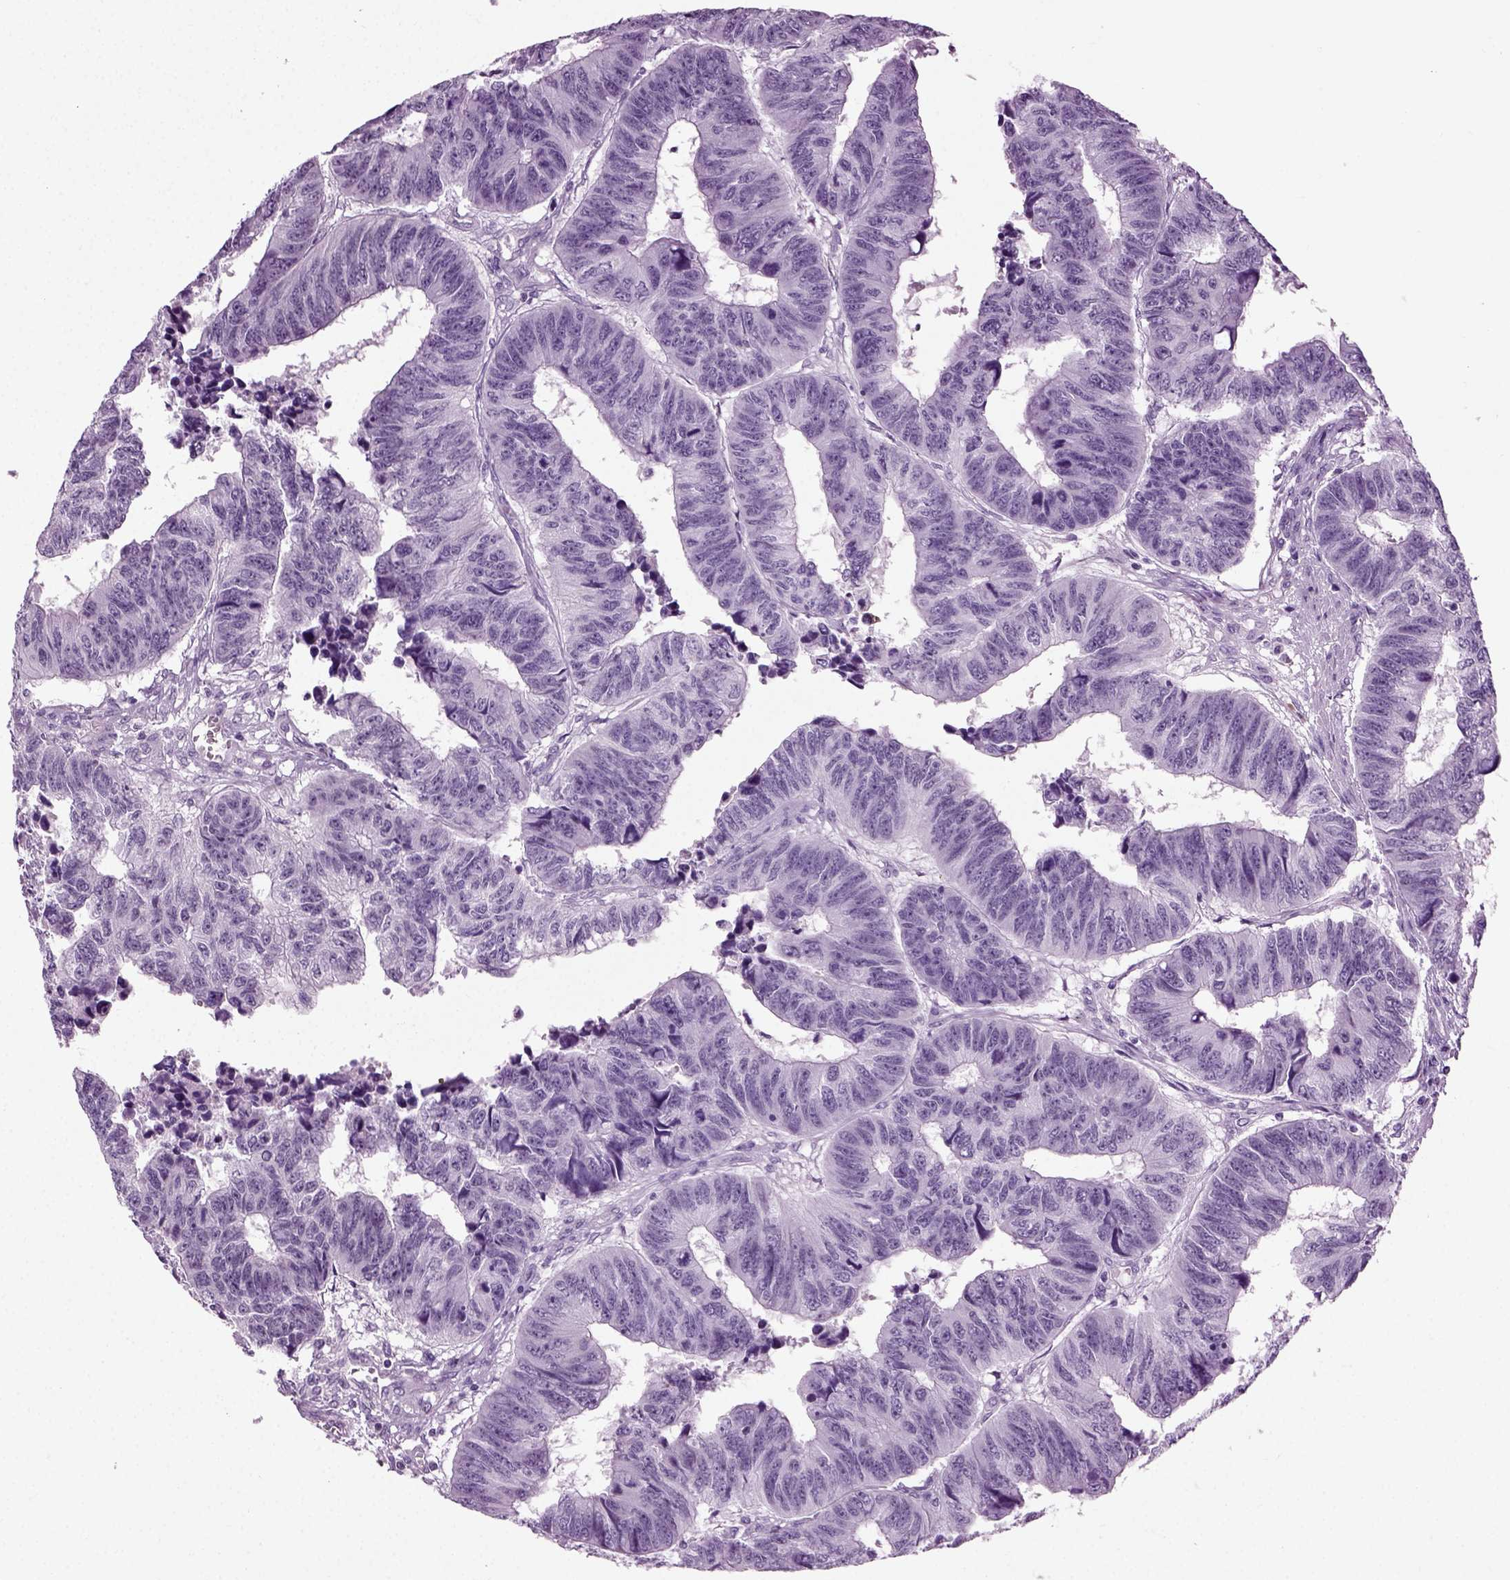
{"staining": {"intensity": "negative", "quantity": "none", "location": "none"}, "tissue": "colorectal cancer", "cell_type": "Tumor cells", "image_type": "cancer", "snomed": [{"axis": "morphology", "description": "Adenocarcinoma, NOS"}, {"axis": "topography", "description": "Rectum"}], "caption": "The immunohistochemistry photomicrograph has no significant expression in tumor cells of adenocarcinoma (colorectal) tissue.", "gene": "PRLH", "patient": {"sex": "female", "age": 85}}